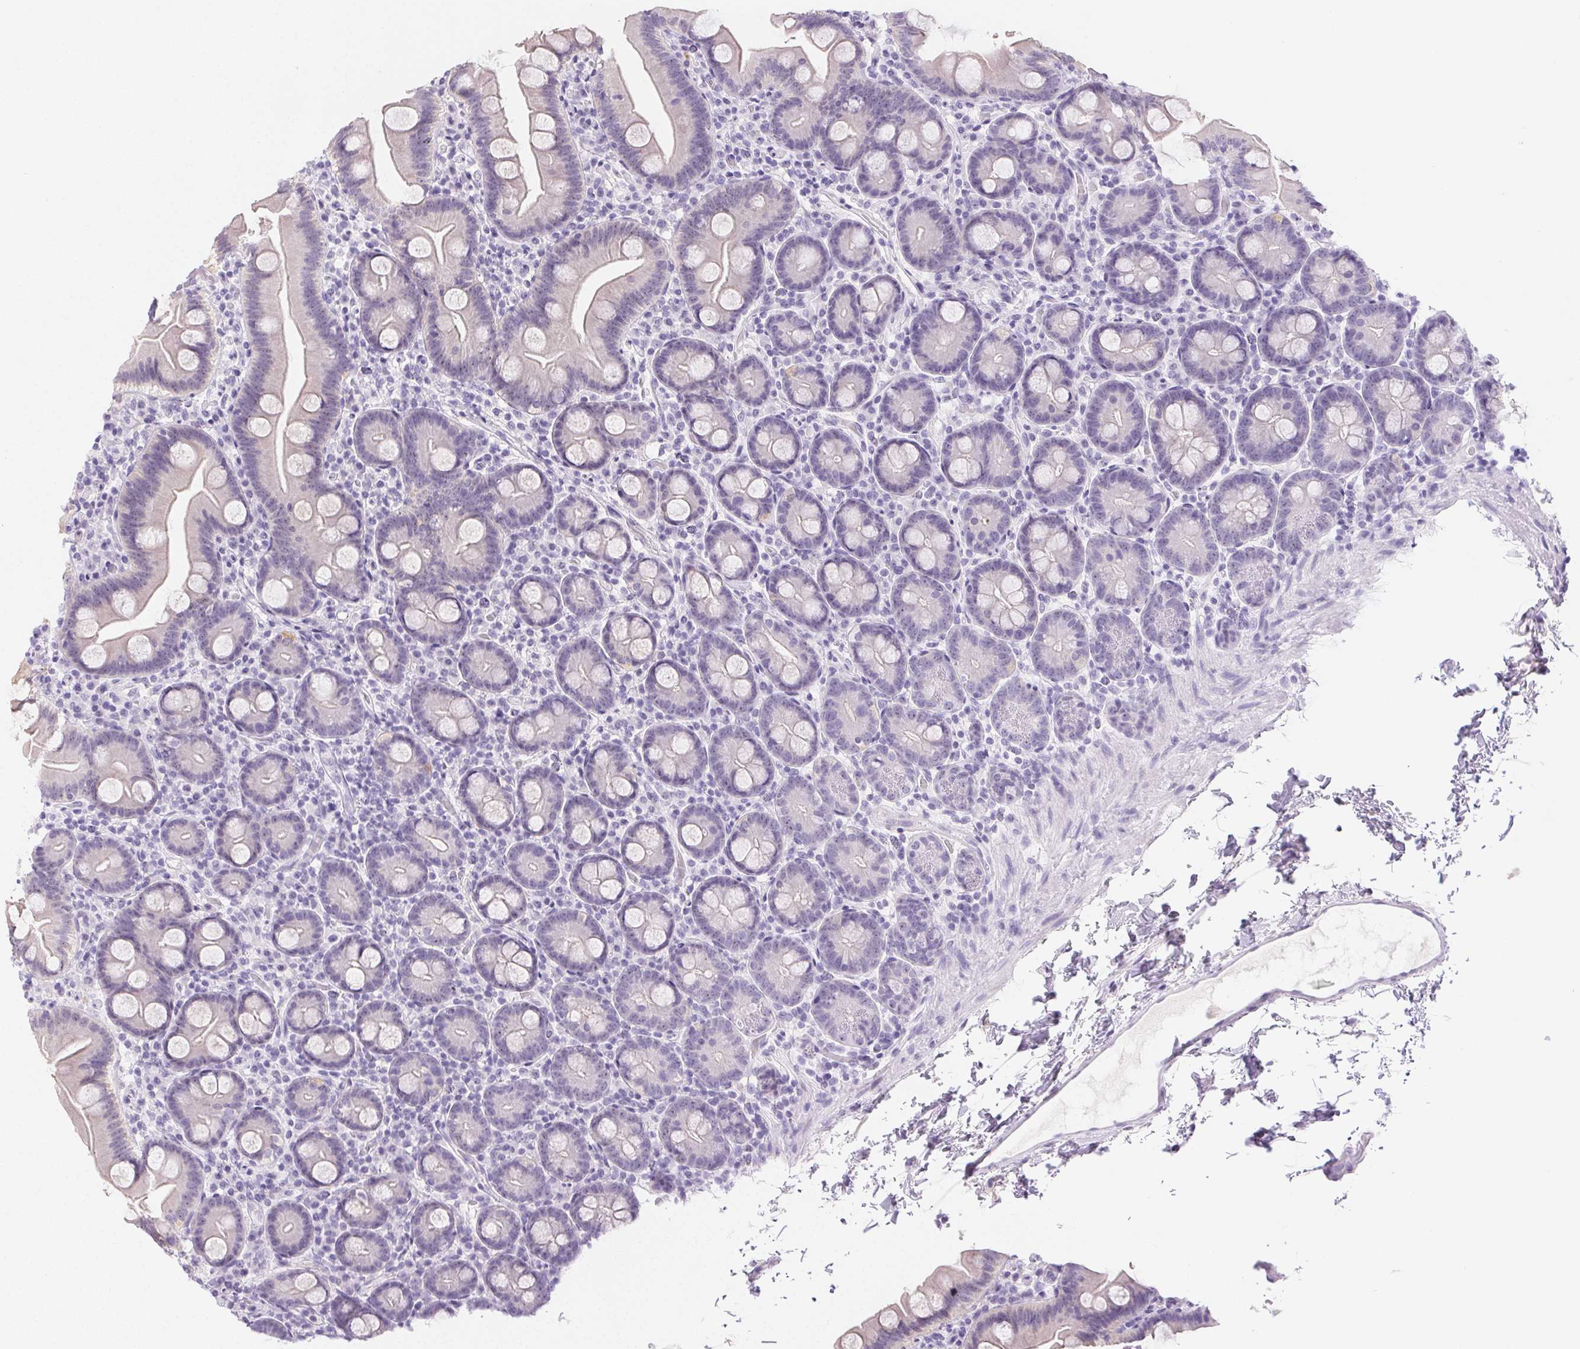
{"staining": {"intensity": "negative", "quantity": "none", "location": "none"}, "tissue": "small intestine", "cell_type": "Glandular cells", "image_type": "normal", "snomed": [{"axis": "morphology", "description": "Normal tissue, NOS"}, {"axis": "topography", "description": "Small intestine"}], "caption": "A high-resolution micrograph shows immunohistochemistry staining of benign small intestine, which shows no significant expression in glandular cells.", "gene": "ST8SIA3", "patient": {"sex": "female", "age": 68}}